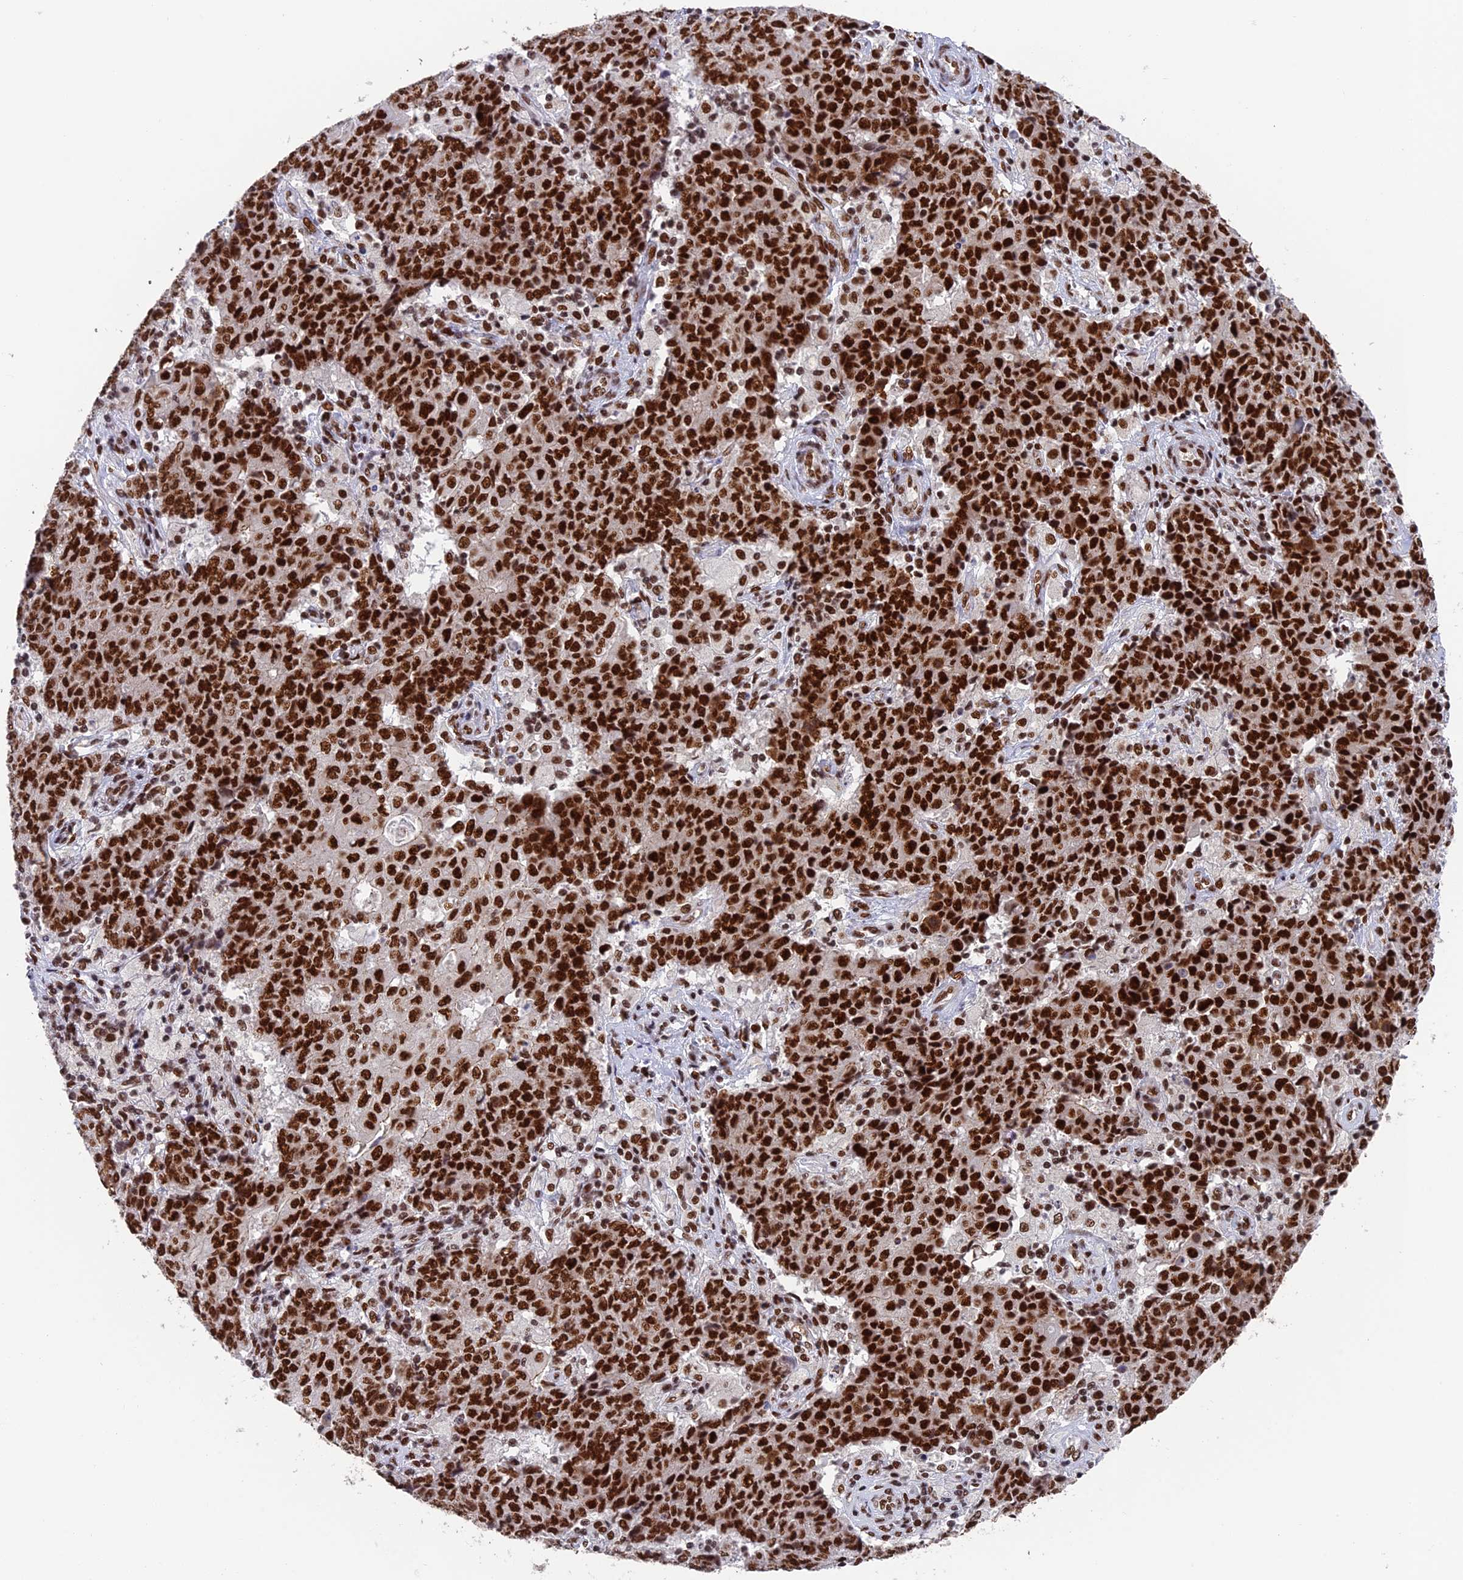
{"staining": {"intensity": "strong", "quantity": ">75%", "location": "nuclear"}, "tissue": "ovarian cancer", "cell_type": "Tumor cells", "image_type": "cancer", "snomed": [{"axis": "morphology", "description": "Carcinoma, endometroid"}, {"axis": "topography", "description": "Ovary"}], "caption": "Brown immunohistochemical staining in ovarian cancer demonstrates strong nuclear expression in approximately >75% of tumor cells.", "gene": "EEF1AKMT3", "patient": {"sex": "female", "age": 42}}